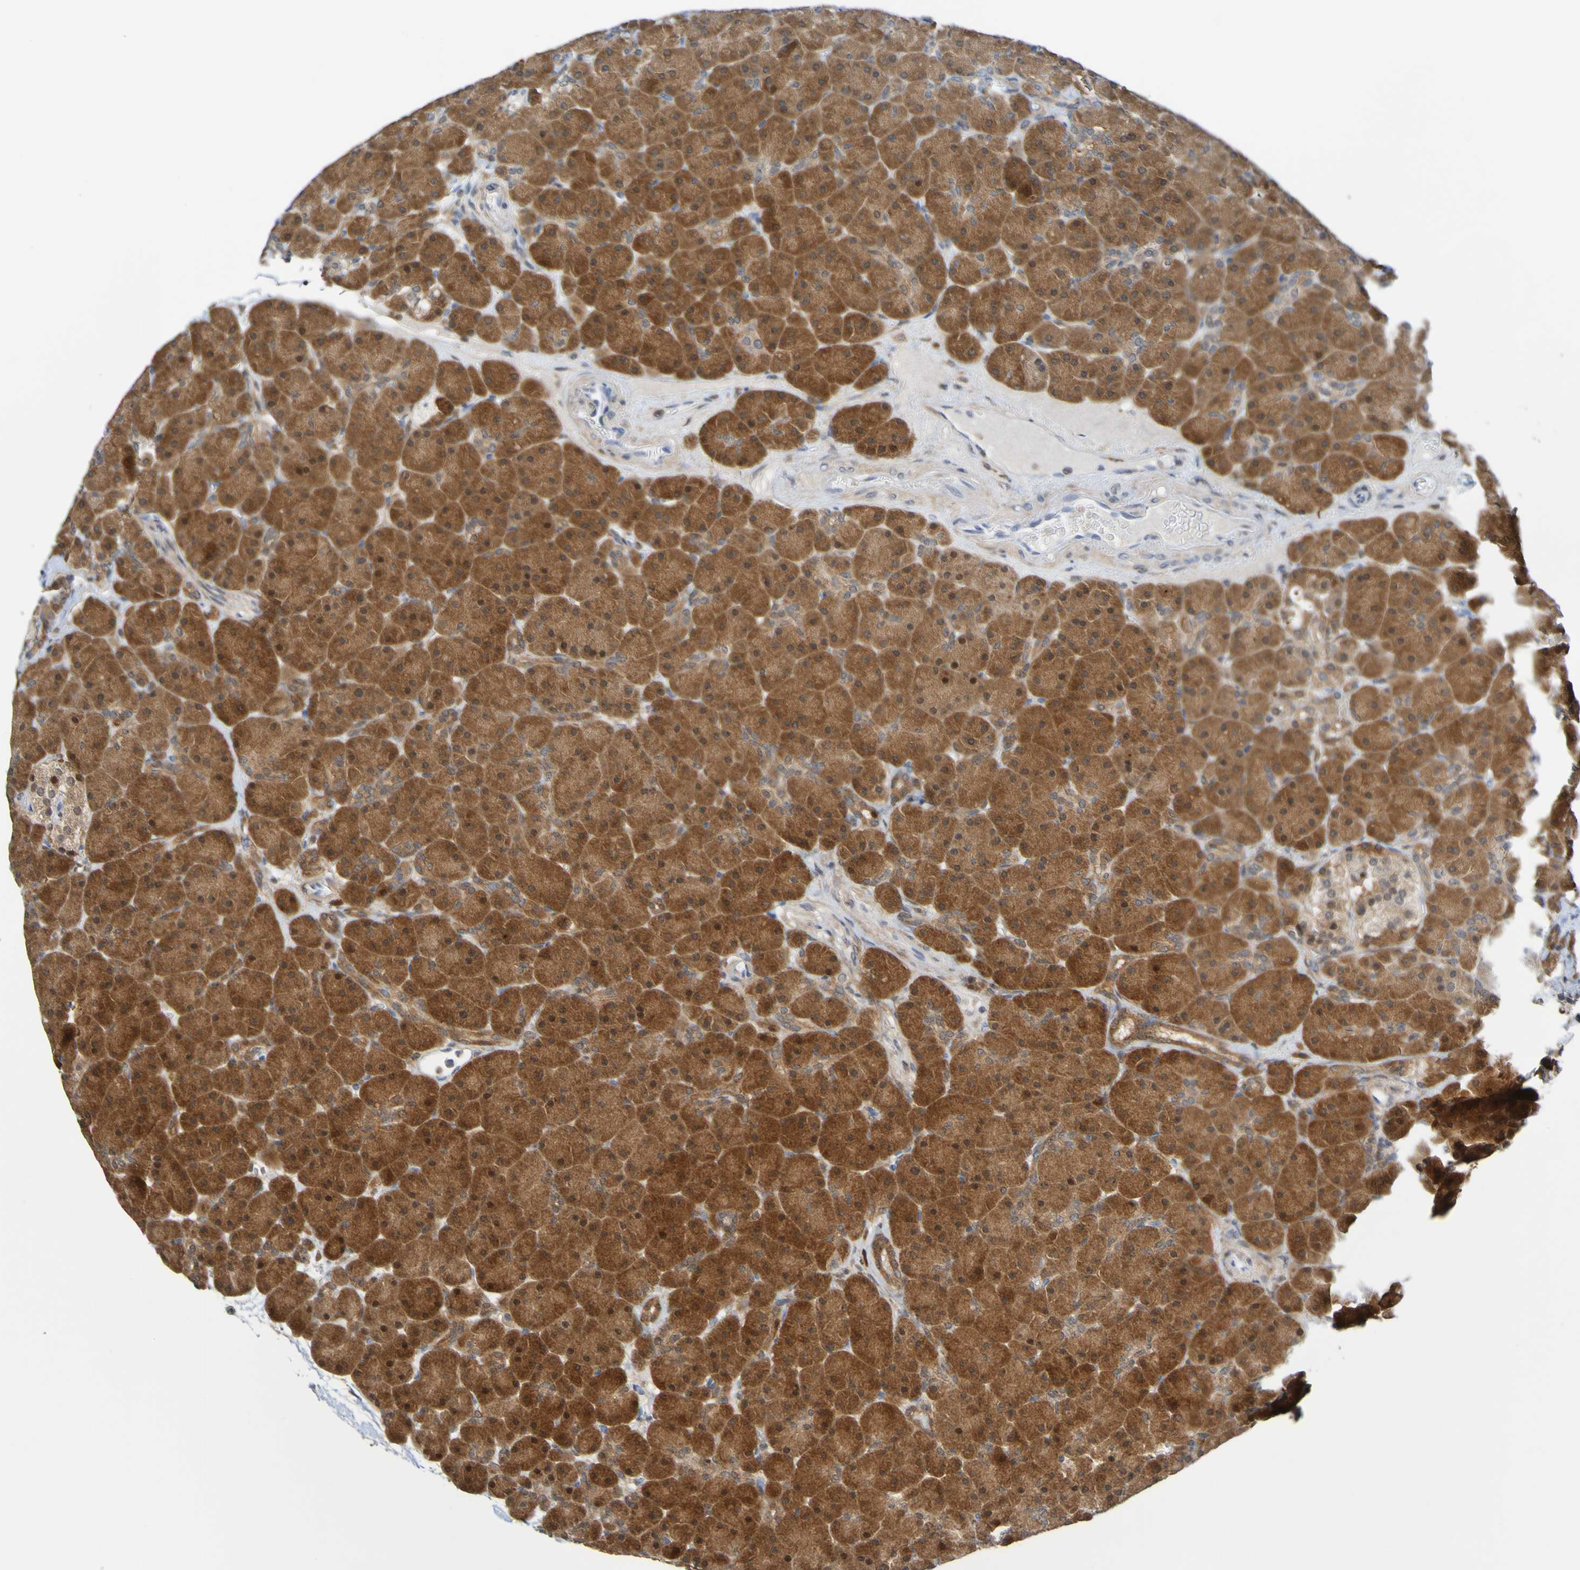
{"staining": {"intensity": "strong", "quantity": ">75%", "location": "cytoplasmic/membranous"}, "tissue": "pancreas", "cell_type": "Exocrine glandular cells", "image_type": "normal", "snomed": [{"axis": "morphology", "description": "Normal tissue, NOS"}, {"axis": "topography", "description": "Pancreas"}], "caption": "Pancreas stained with DAB immunohistochemistry (IHC) displays high levels of strong cytoplasmic/membranous expression in approximately >75% of exocrine glandular cells.", "gene": "ATIC", "patient": {"sex": "male", "age": 66}}